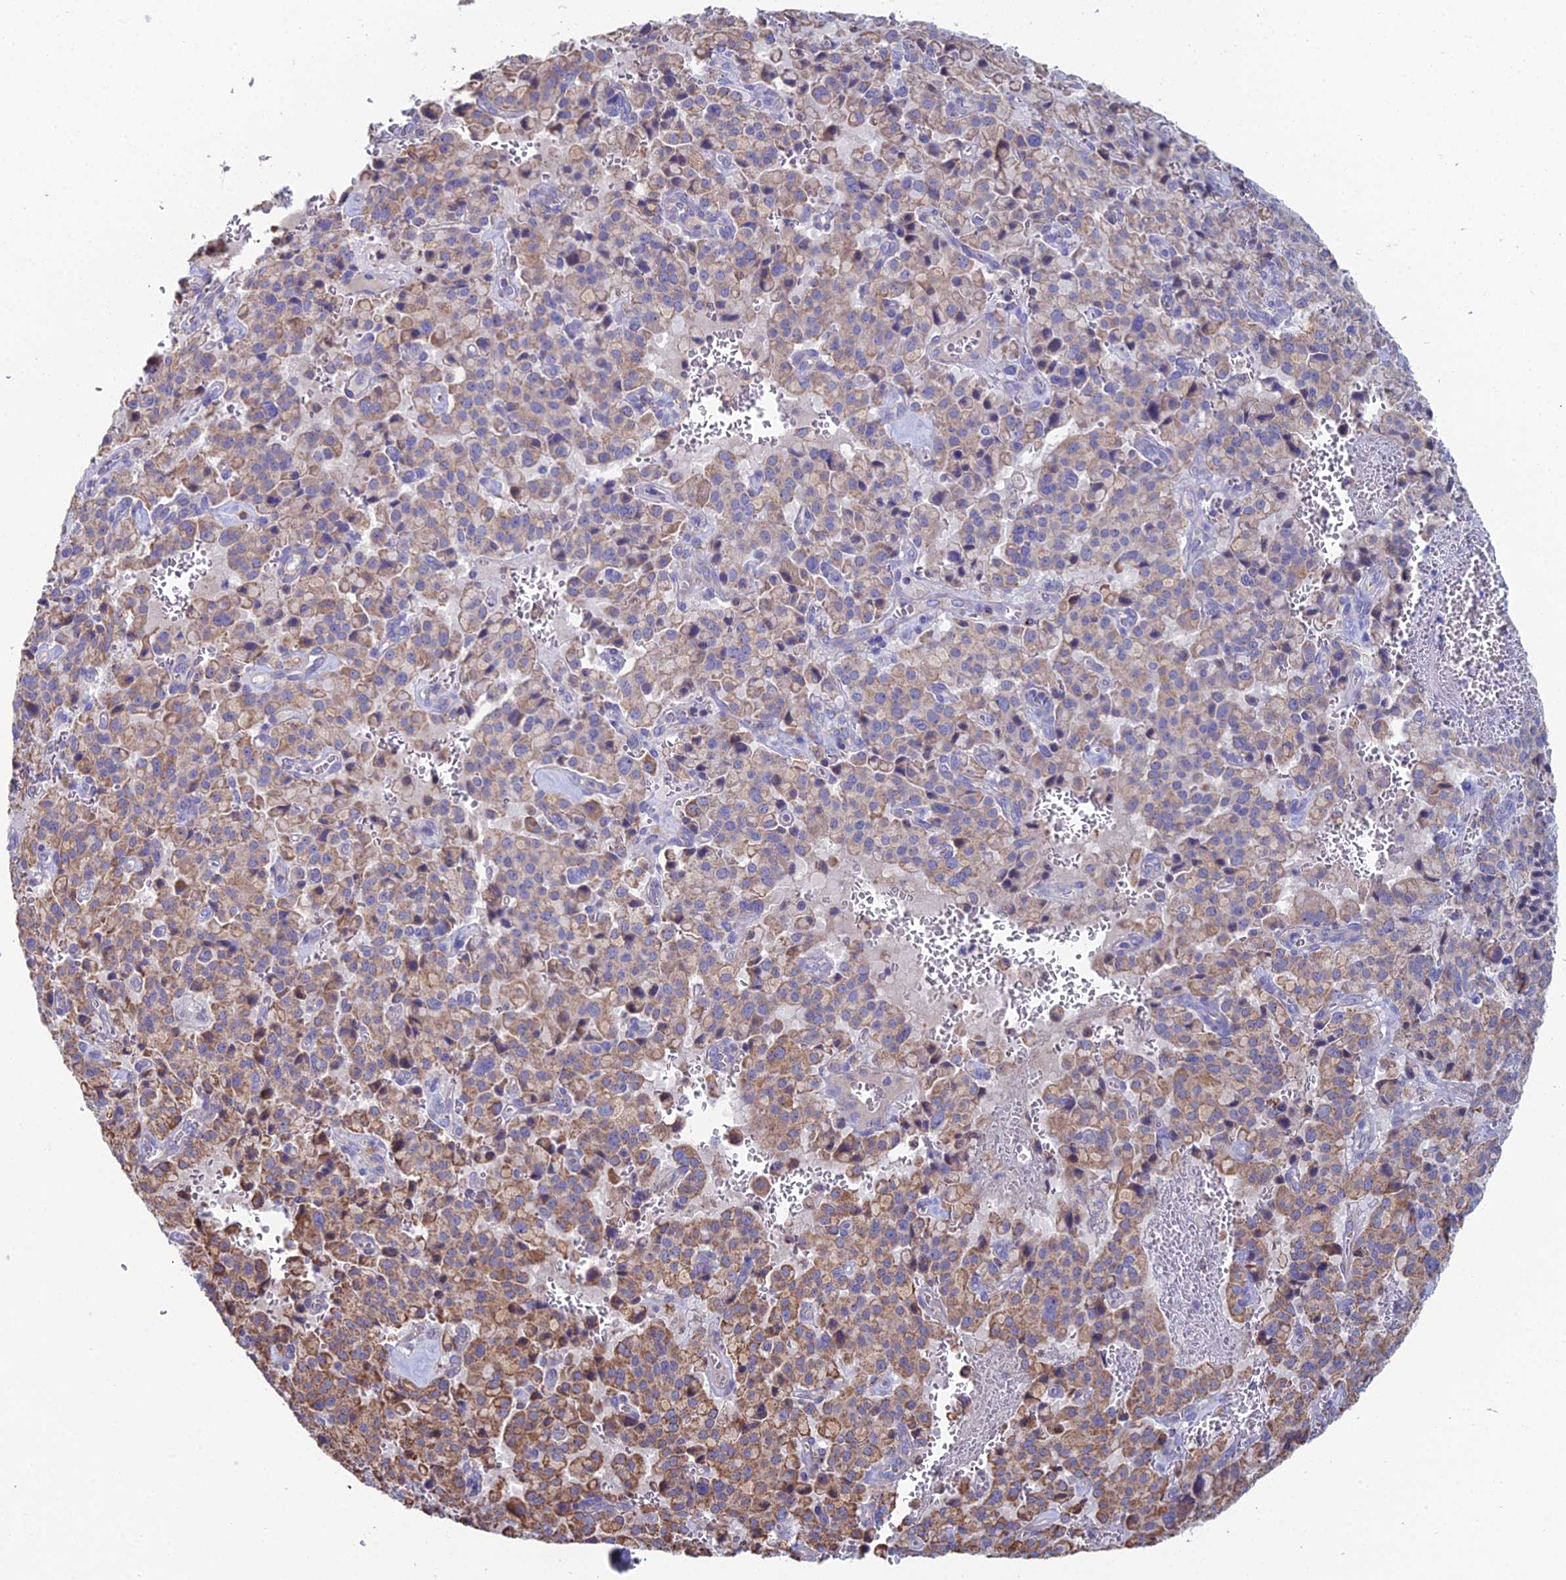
{"staining": {"intensity": "moderate", "quantity": "25%-75%", "location": "cytoplasmic/membranous"}, "tissue": "pancreatic cancer", "cell_type": "Tumor cells", "image_type": "cancer", "snomed": [{"axis": "morphology", "description": "Adenocarcinoma, NOS"}, {"axis": "topography", "description": "Pancreas"}], "caption": "Protein staining exhibits moderate cytoplasmic/membranous expression in approximately 25%-75% of tumor cells in pancreatic cancer.", "gene": "SPOCK2", "patient": {"sex": "male", "age": 65}}